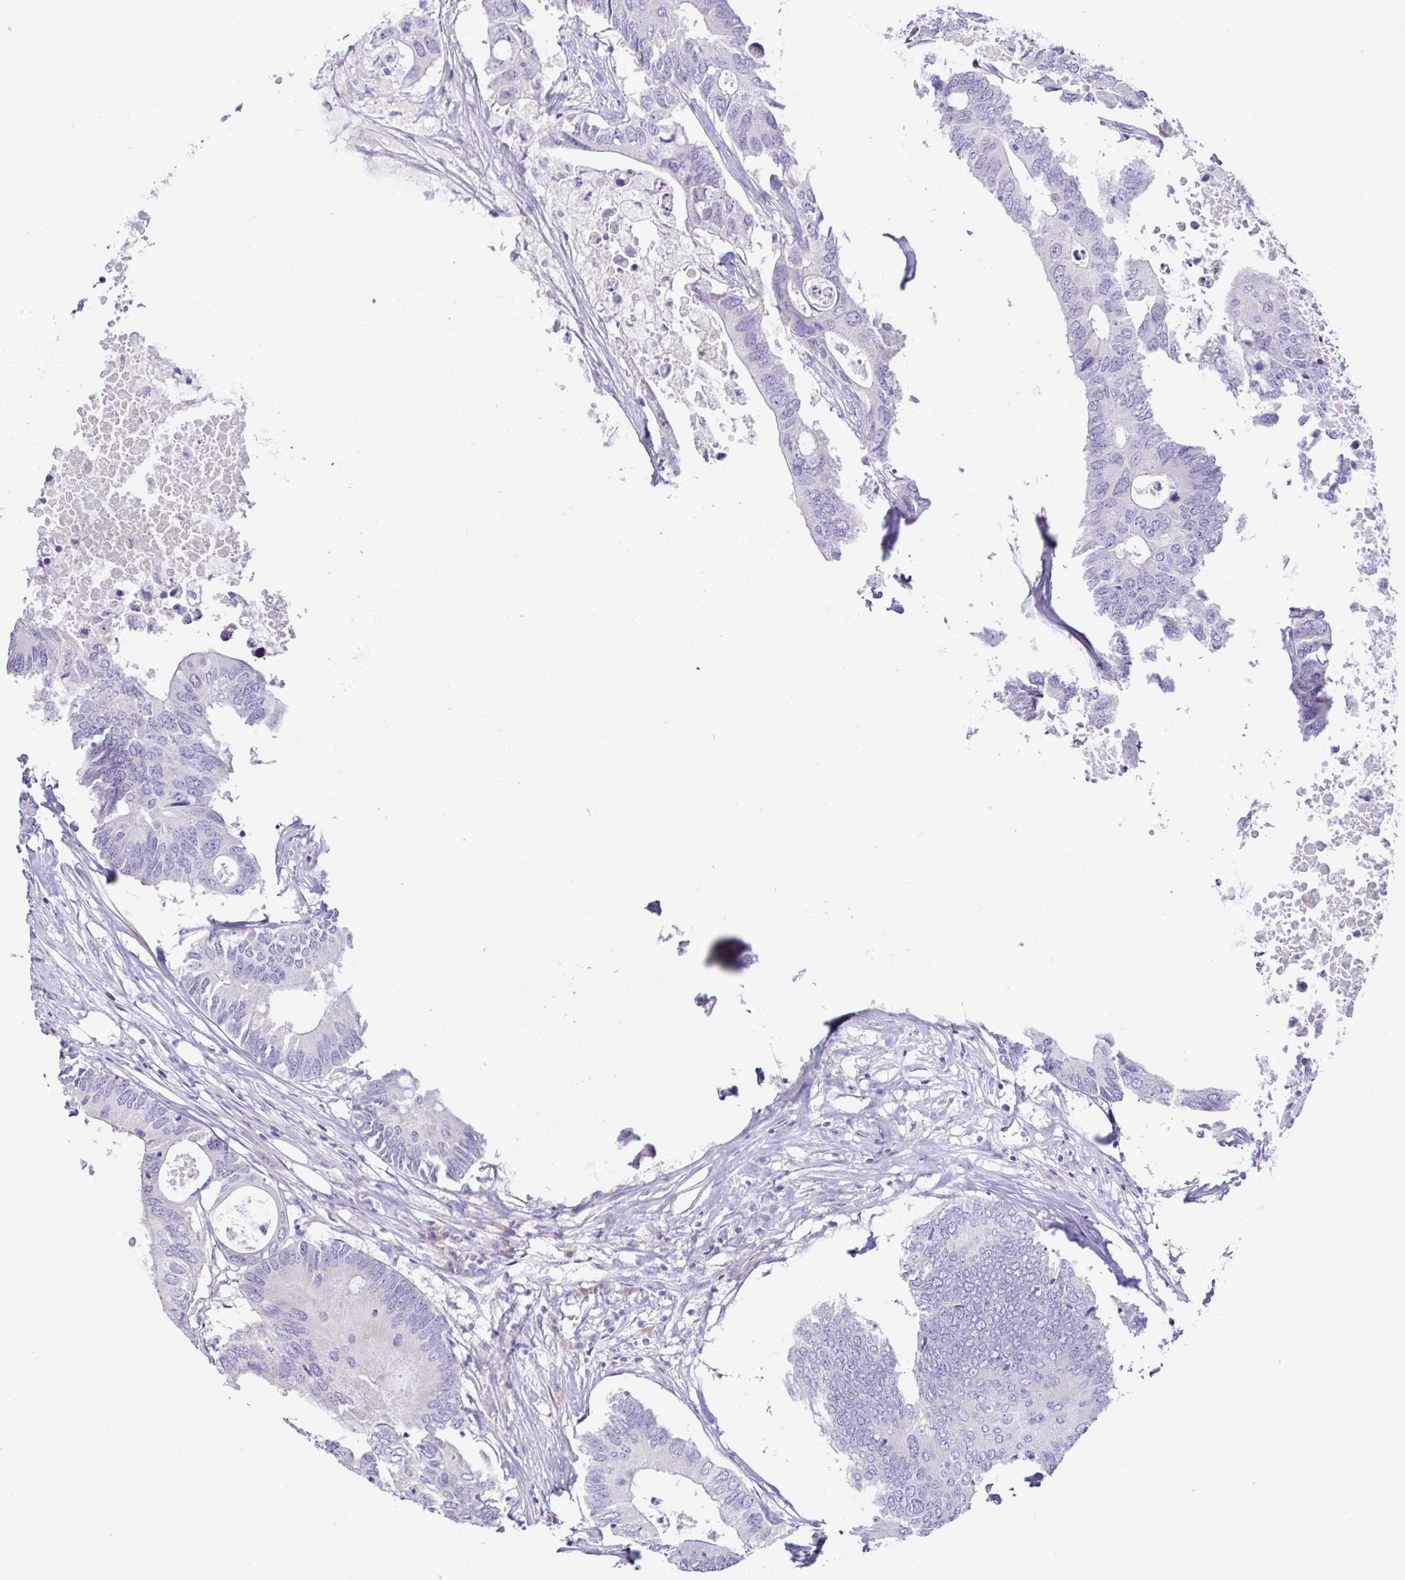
{"staining": {"intensity": "negative", "quantity": "none", "location": "none"}, "tissue": "colorectal cancer", "cell_type": "Tumor cells", "image_type": "cancer", "snomed": [{"axis": "morphology", "description": "Adenocarcinoma, NOS"}, {"axis": "topography", "description": "Colon"}], "caption": "Human colorectal adenocarcinoma stained for a protein using IHC shows no staining in tumor cells.", "gene": "NBPF3", "patient": {"sex": "male", "age": 71}}